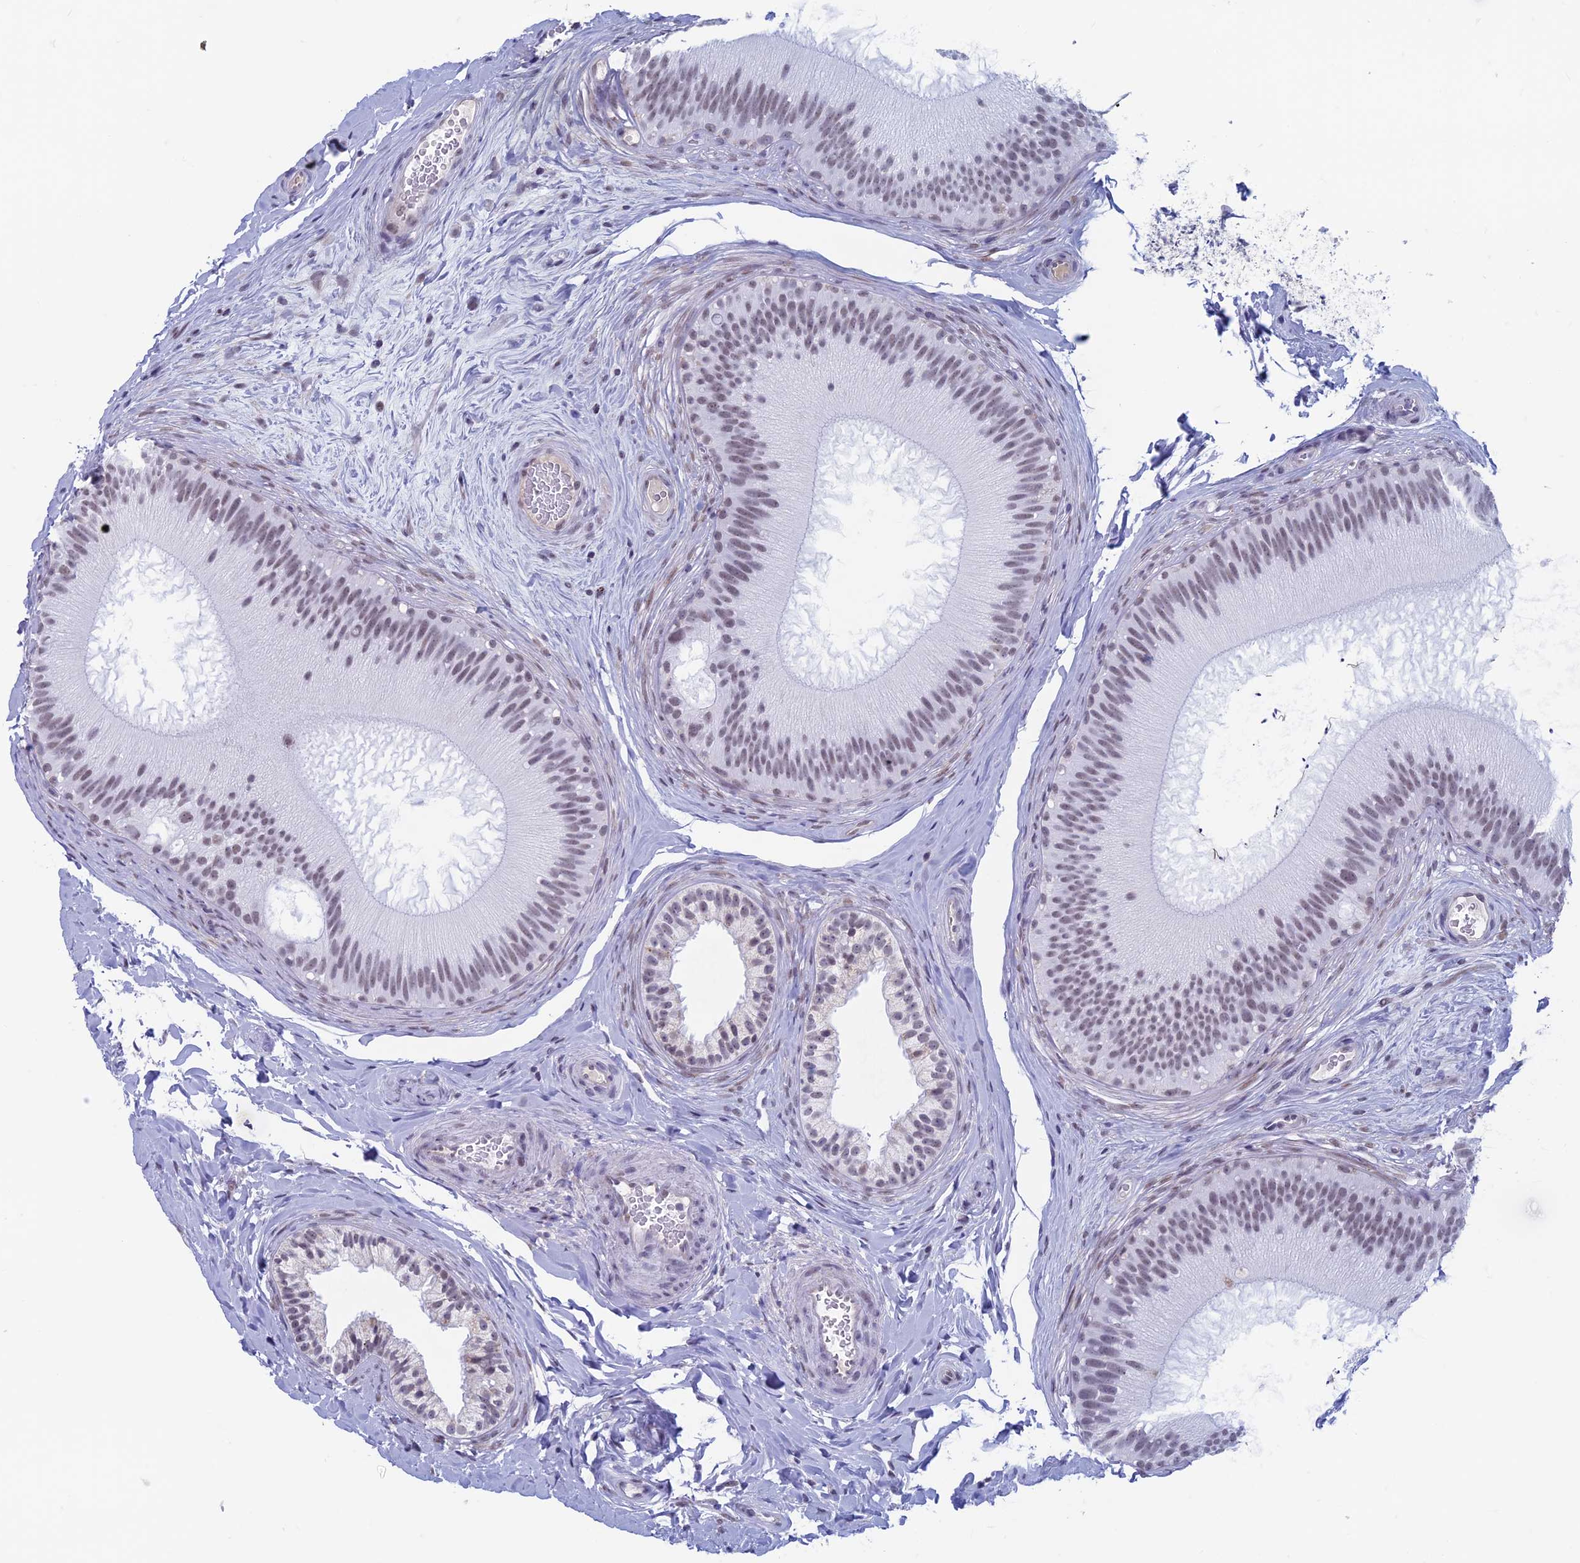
{"staining": {"intensity": "weak", "quantity": "25%-75%", "location": "nuclear"}, "tissue": "epididymis", "cell_type": "Glandular cells", "image_type": "normal", "snomed": [{"axis": "morphology", "description": "Normal tissue, NOS"}, {"axis": "topography", "description": "Epididymis"}], "caption": "Epididymis stained for a protein (brown) reveals weak nuclear positive staining in about 25%-75% of glandular cells.", "gene": "ASH2L", "patient": {"sex": "male", "age": 45}}